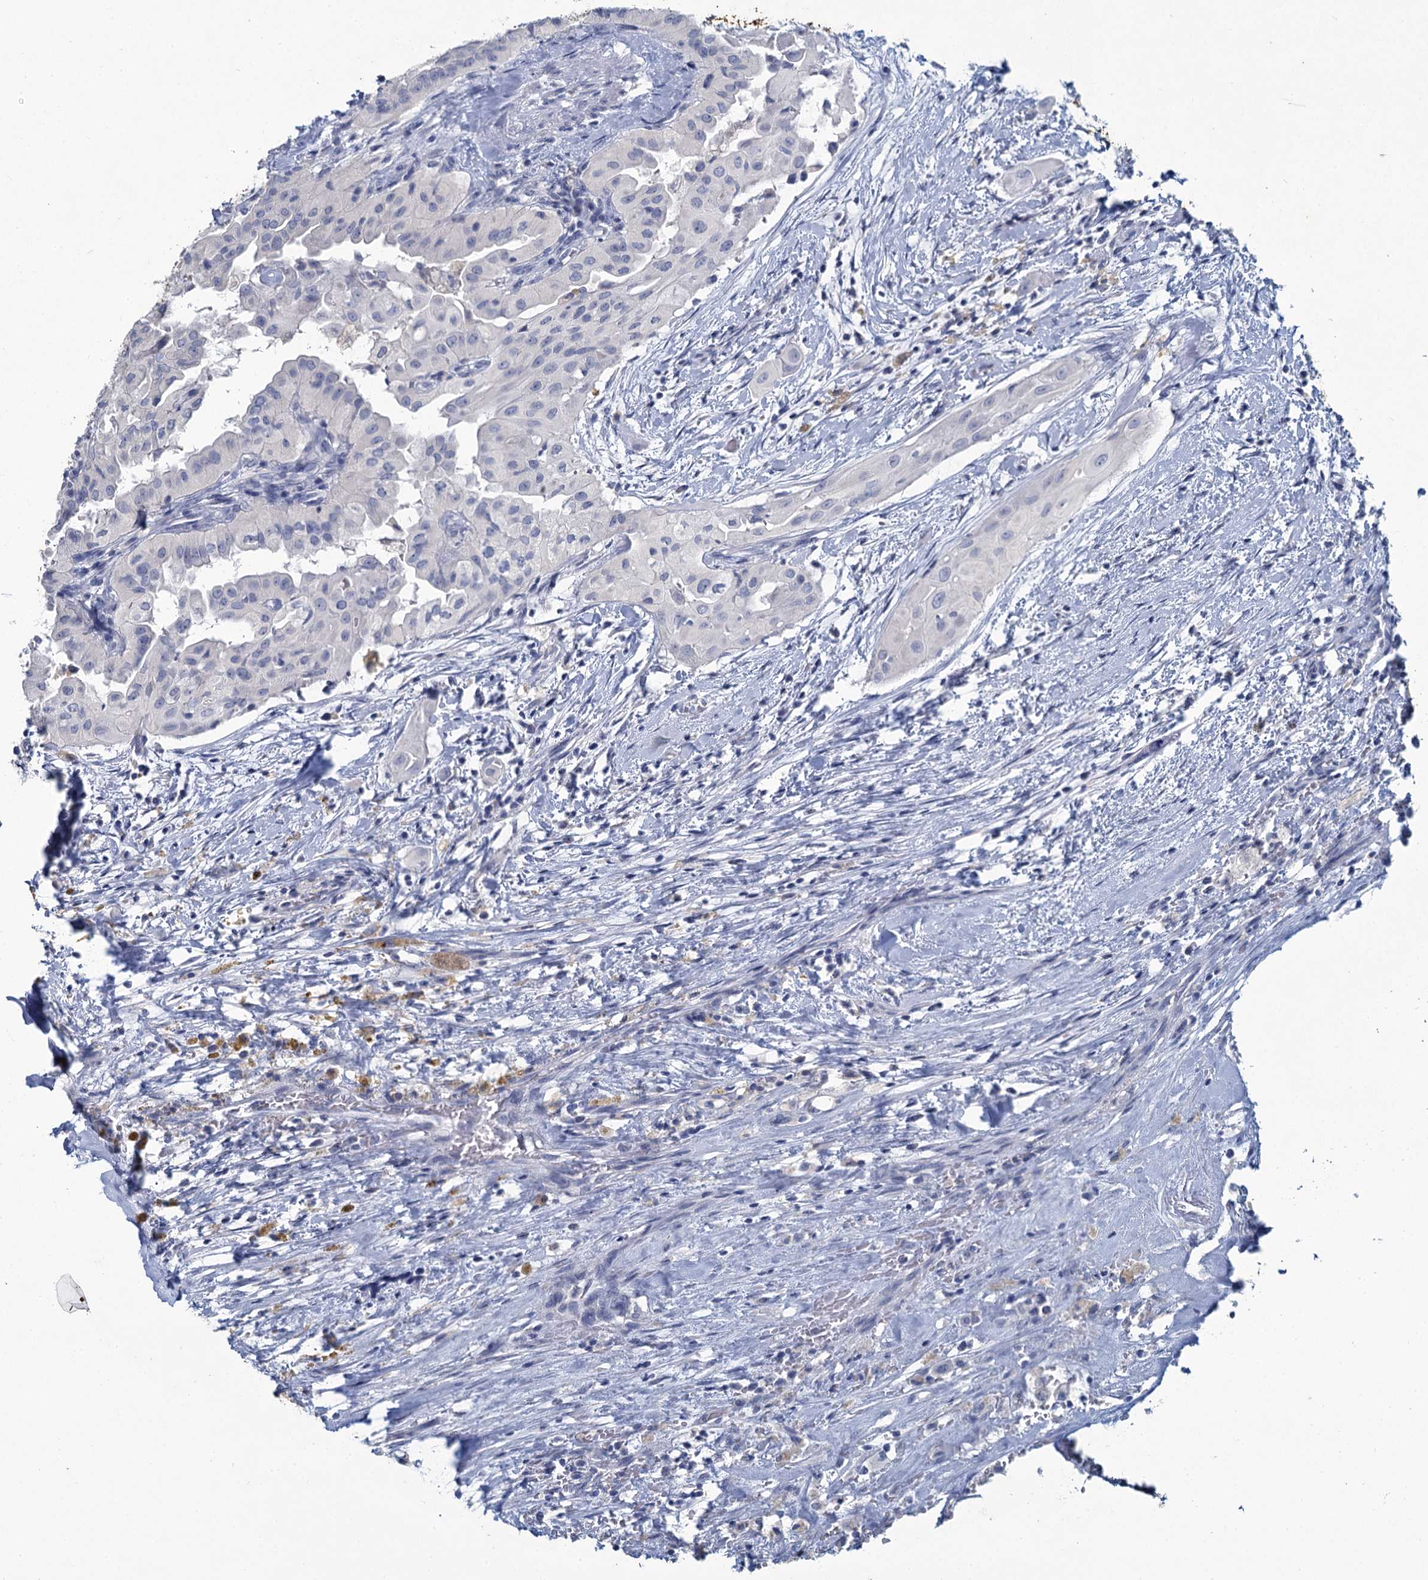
{"staining": {"intensity": "negative", "quantity": "none", "location": "none"}, "tissue": "thyroid cancer", "cell_type": "Tumor cells", "image_type": "cancer", "snomed": [{"axis": "morphology", "description": "Papillary adenocarcinoma, NOS"}, {"axis": "topography", "description": "Thyroid gland"}], "caption": "The IHC image has no significant expression in tumor cells of thyroid papillary adenocarcinoma tissue.", "gene": "CHGA", "patient": {"sex": "female", "age": 59}}